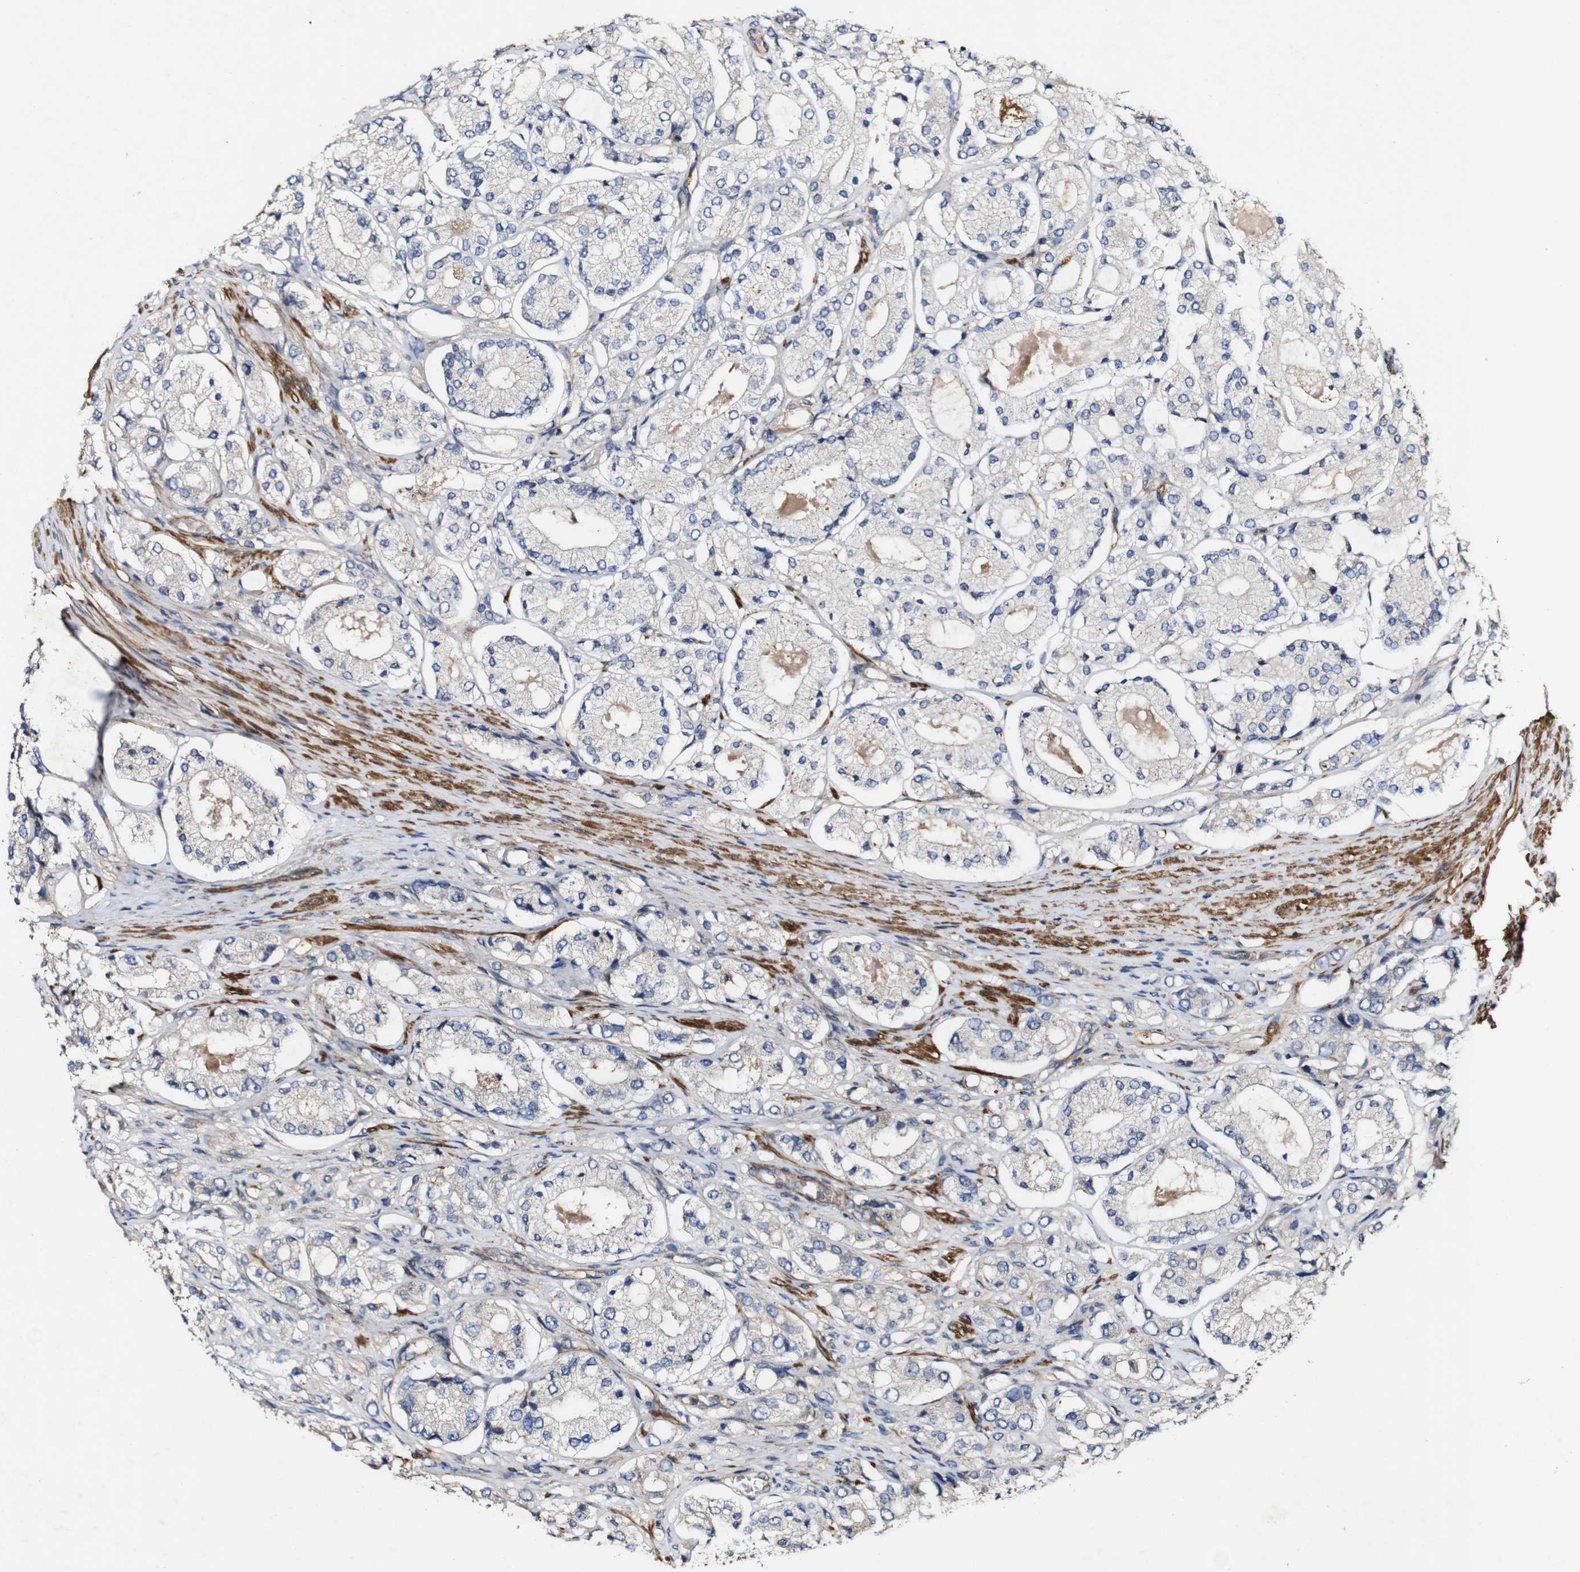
{"staining": {"intensity": "negative", "quantity": "none", "location": "none"}, "tissue": "prostate cancer", "cell_type": "Tumor cells", "image_type": "cancer", "snomed": [{"axis": "morphology", "description": "Adenocarcinoma, High grade"}, {"axis": "topography", "description": "Prostate"}], "caption": "IHC micrograph of prostate cancer stained for a protein (brown), which displays no staining in tumor cells. (DAB immunohistochemistry (IHC), high magnification).", "gene": "GSDME", "patient": {"sex": "male", "age": 65}}